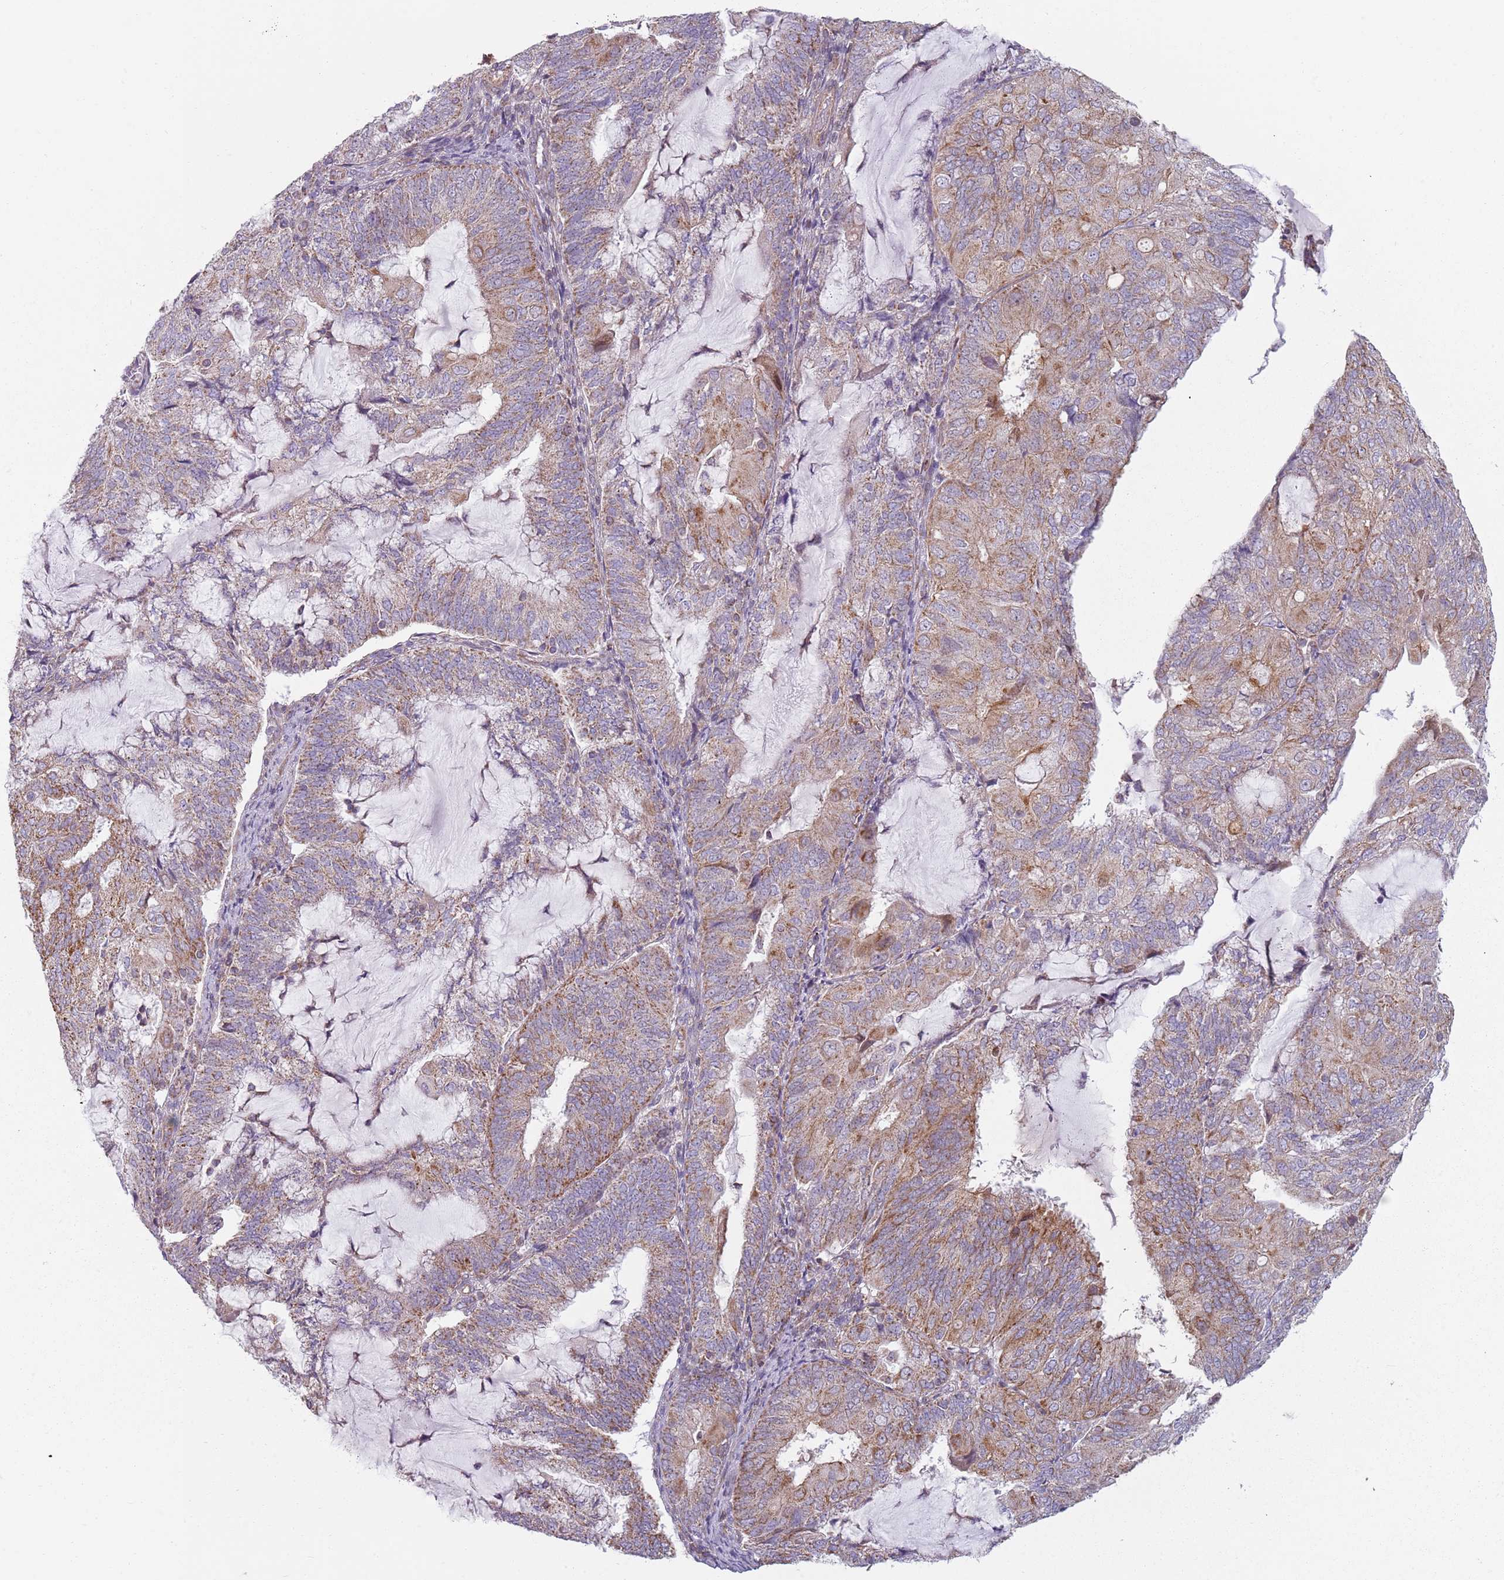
{"staining": {"intensity": "moderate", "quantity": ">75%", "location": "cytoplasmic/membranous"}, "tissue": "endometrial cancer", "cell_type": "Tumor cells", "image_type": "cancer", "snomed": [{"axis": "morphology", "description": "Adenocarcinoma, NOS"}, {"axis": "topography", "description": "Endometrium"}], "caption": "Moderate cytoplasmic/membranous protein positivity is identified in about >75% of tumor cells in adenocarcinoma (endometrial).", "gene": "GAS8", "patient": {"sex": "female", "age": 81}}